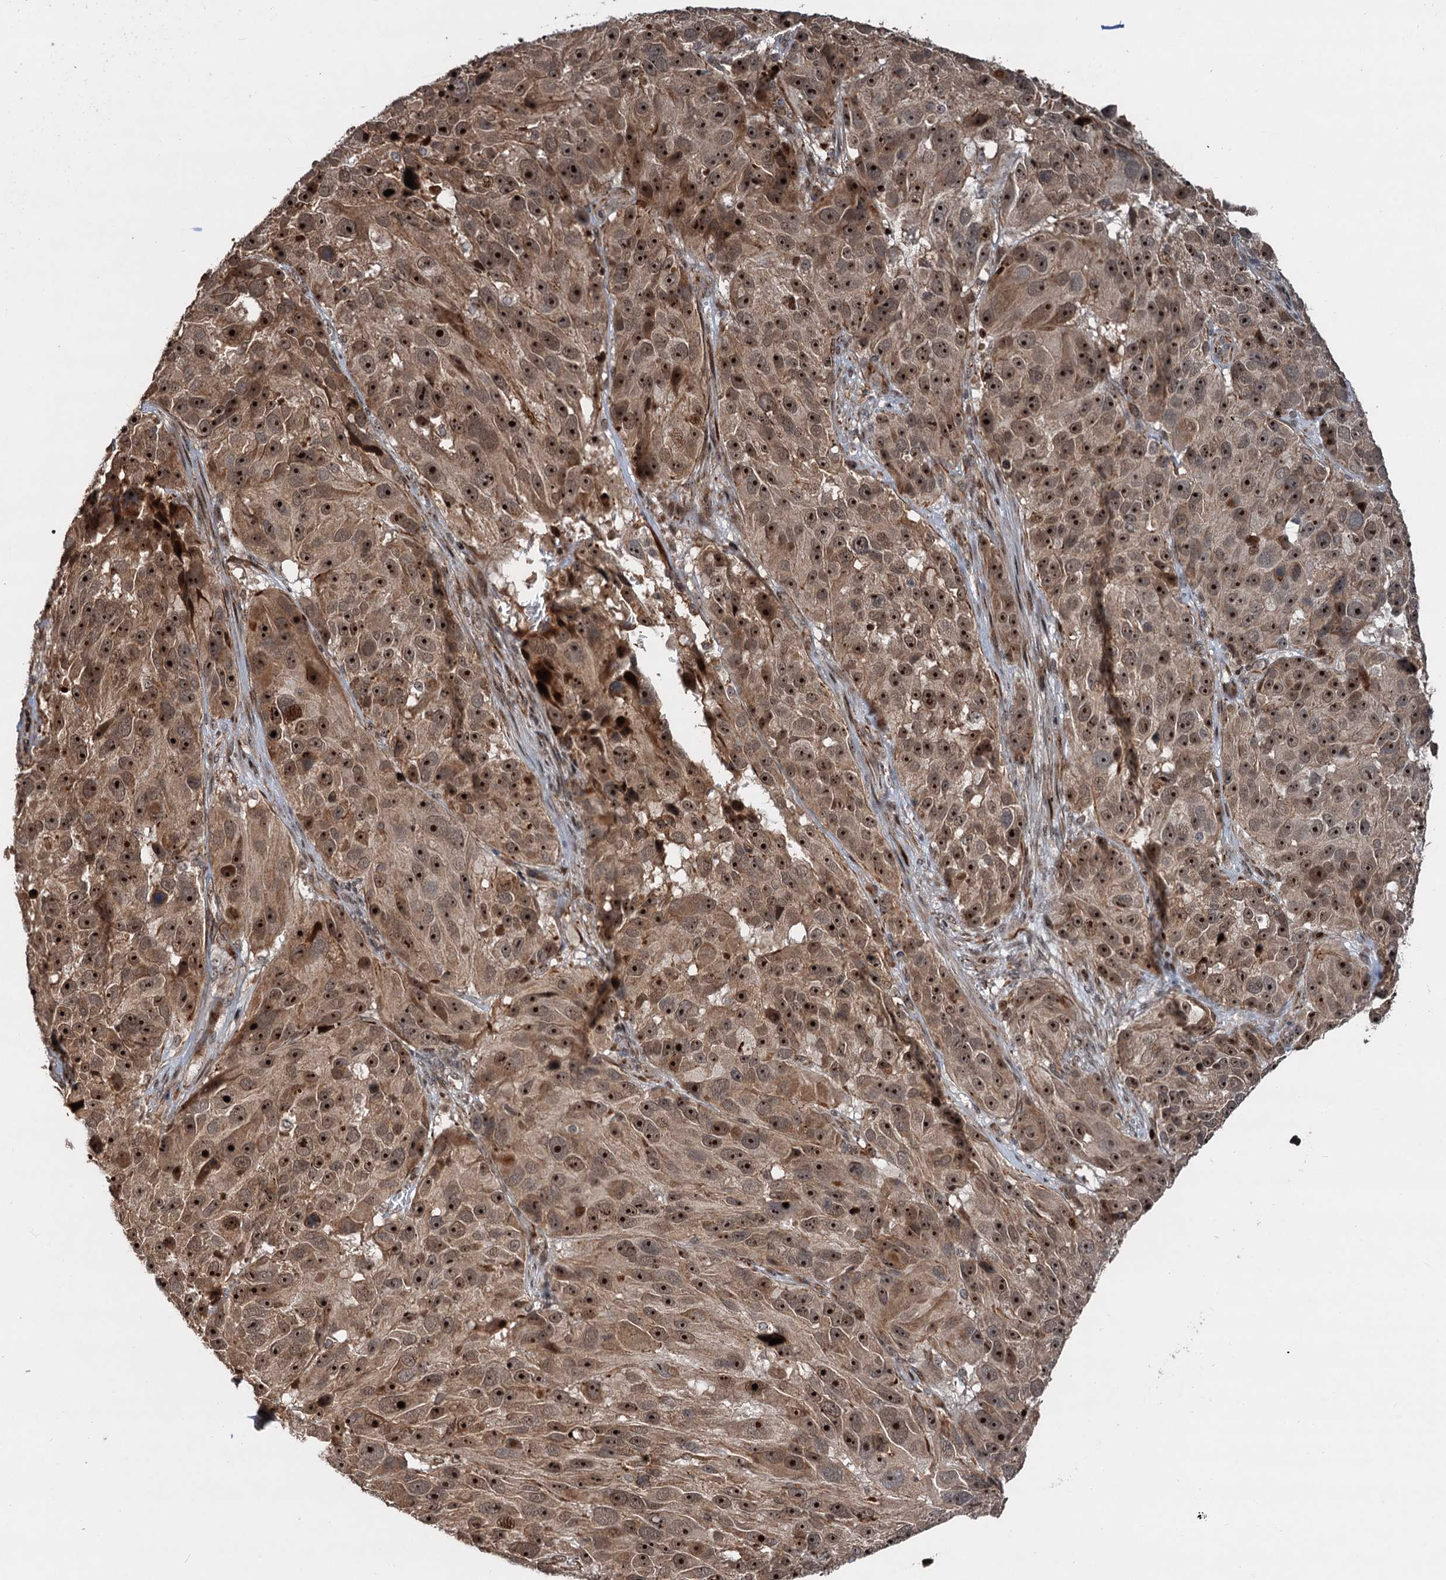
{"staining": {"intensity": "strong", "quantity": ">75%", "location": "cytoplasmic/membranous,nuclear"}, "tissue": "melanoma", "cell_type": "Tumor cells", "image_type": "cancer", "snomed": [{"axis": "morphology", "description": "Malignant melanoma, NOS"}, {"axis": "topography", "description": "Skin"}], "caption": "Malignant melanoma was stained to show a protein in brown. There is high levels of strong cytoplasmic/membranous and nuclear expression in about >75% of tumor cells.", "gene": "TMA16", "patient": {"sex": "male", "age": 84}}